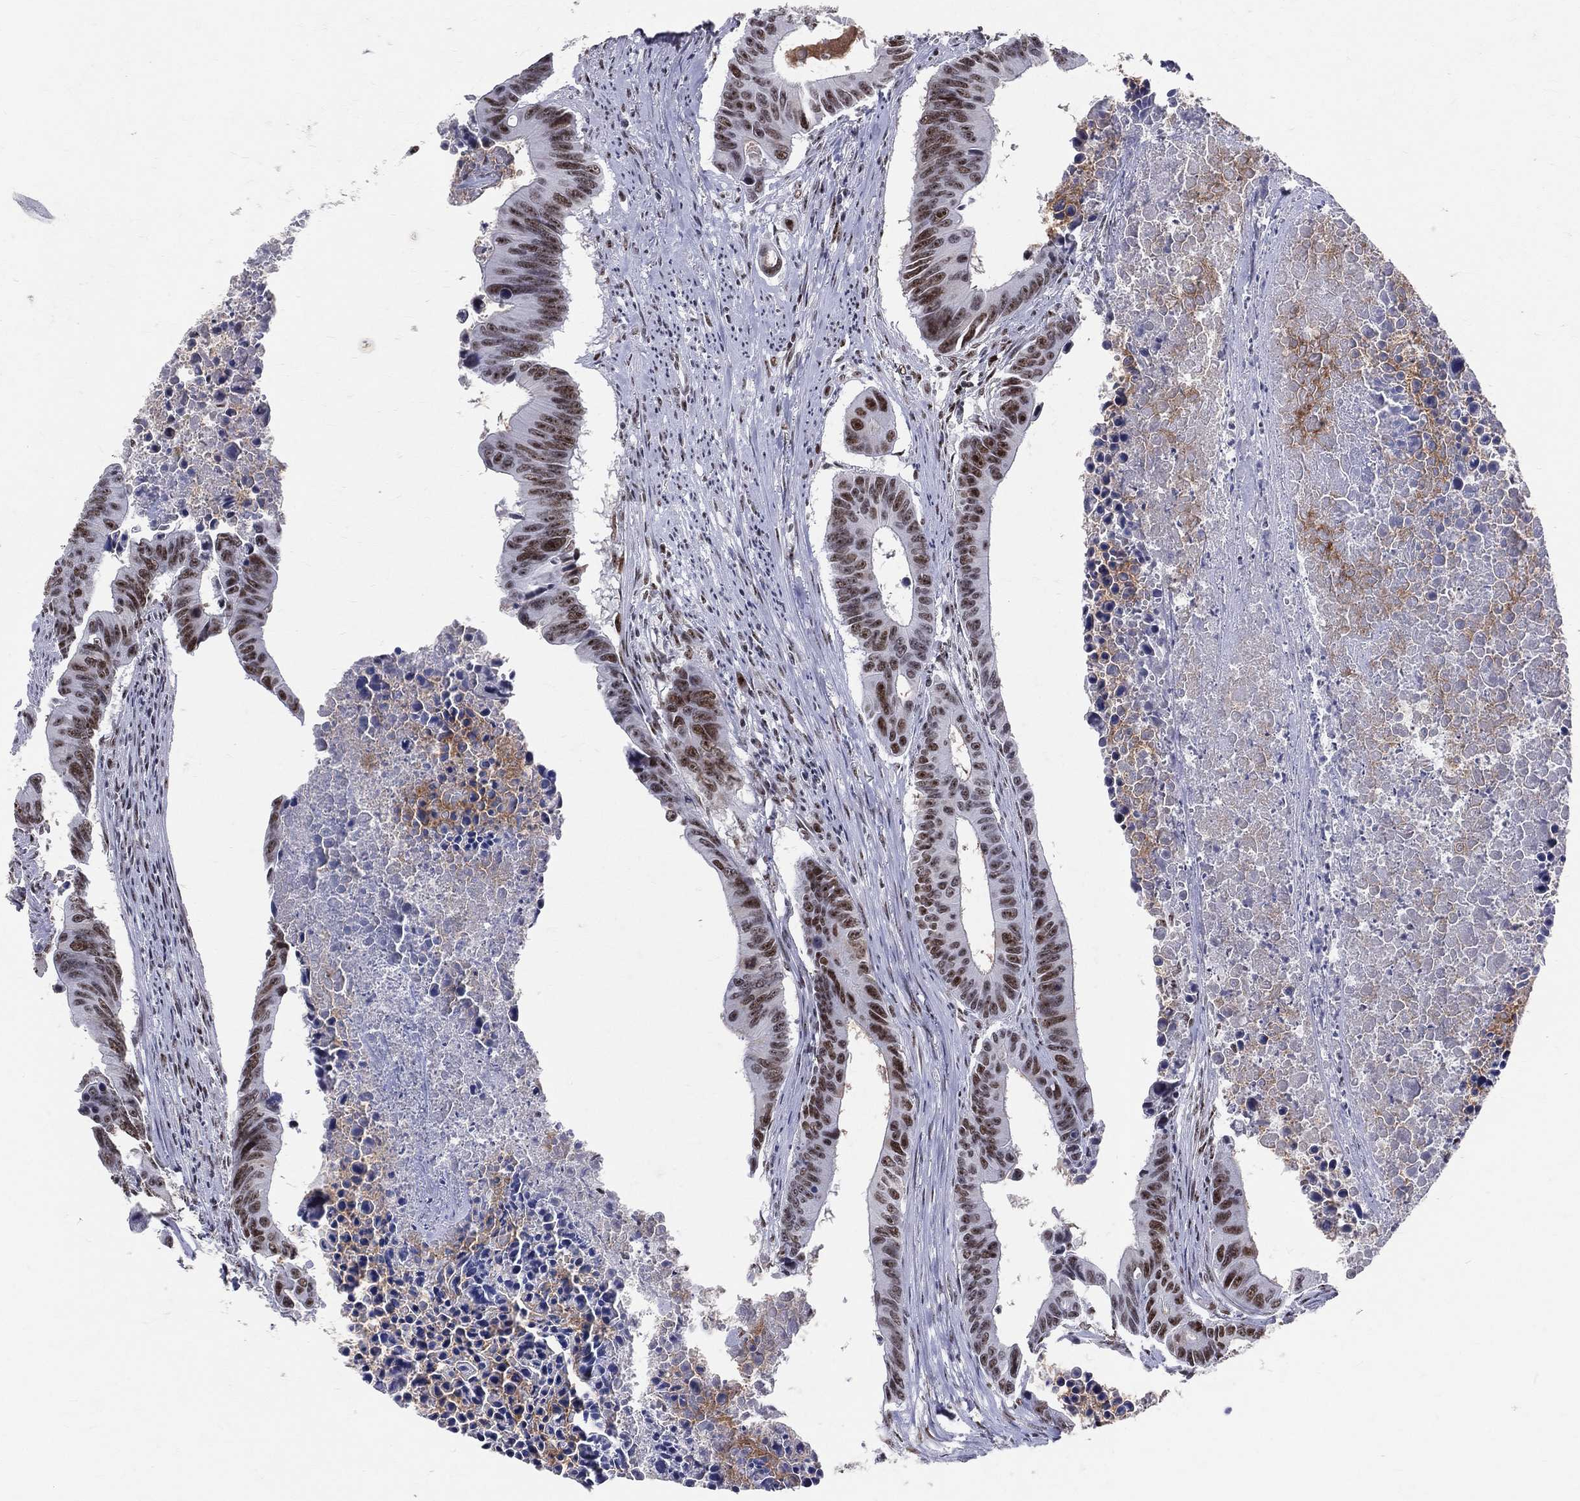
{"staining": {"intensity": "strong", "quantity": ">75%", "location": "nuclear"}, "tissue": "colorectal cancer", "cell_type": "Tumor cells", "image_type": "cancer", "snomed": [{"axis": "morphology", "description": "Adenocarcinoma, NOS"}, {"axis": "topography", "description": "Colon"}], "caption": "An image of human colorectal cancer (adenocarcinoma) stained for a protein demonstrates strong nuclear brown staining in tumor cells.", "gene": "CDK7", "patient": {"sex": "female", "age": 87}}